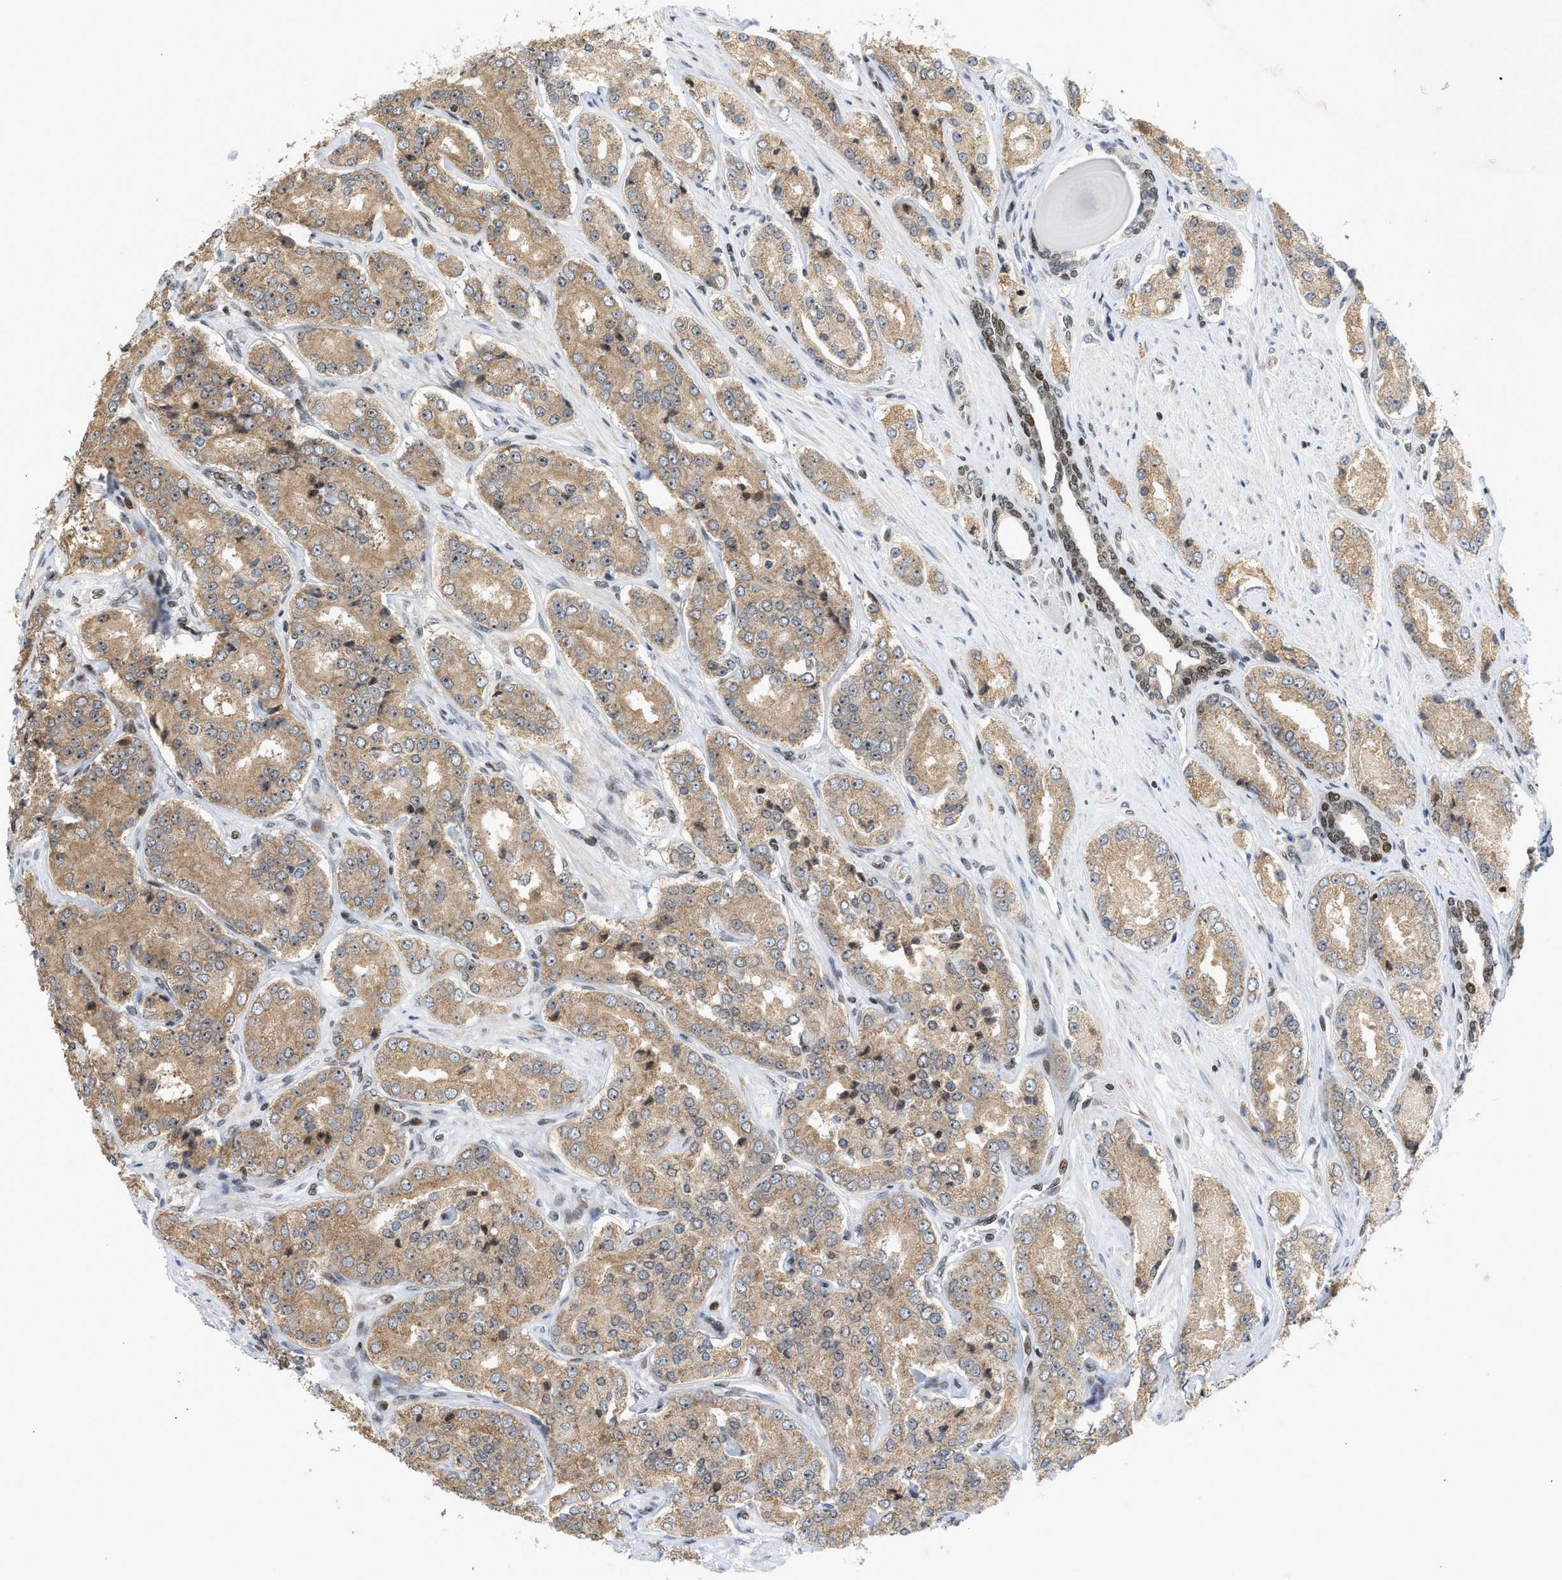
{"staining": {"intensity": "weak", "quantity": ">75%", "location": "cytoplasmic/membranous"}, "tissue": "prostate cancer", "cell_type": "Tumor cells", "image_type": "cancer", "snomed": [{"axis": "morphology", "description": "Adenocarcinoma, High grade"}, {"axis": "topography", "description": "Prostate"}], "caption": "Prostate cancer tissue displays weak cytoplasmic/membranous positivity in approximately >75% of tumor cells", "gene": "ZNF22", "patient": {"sex": "male", "age": 65}}